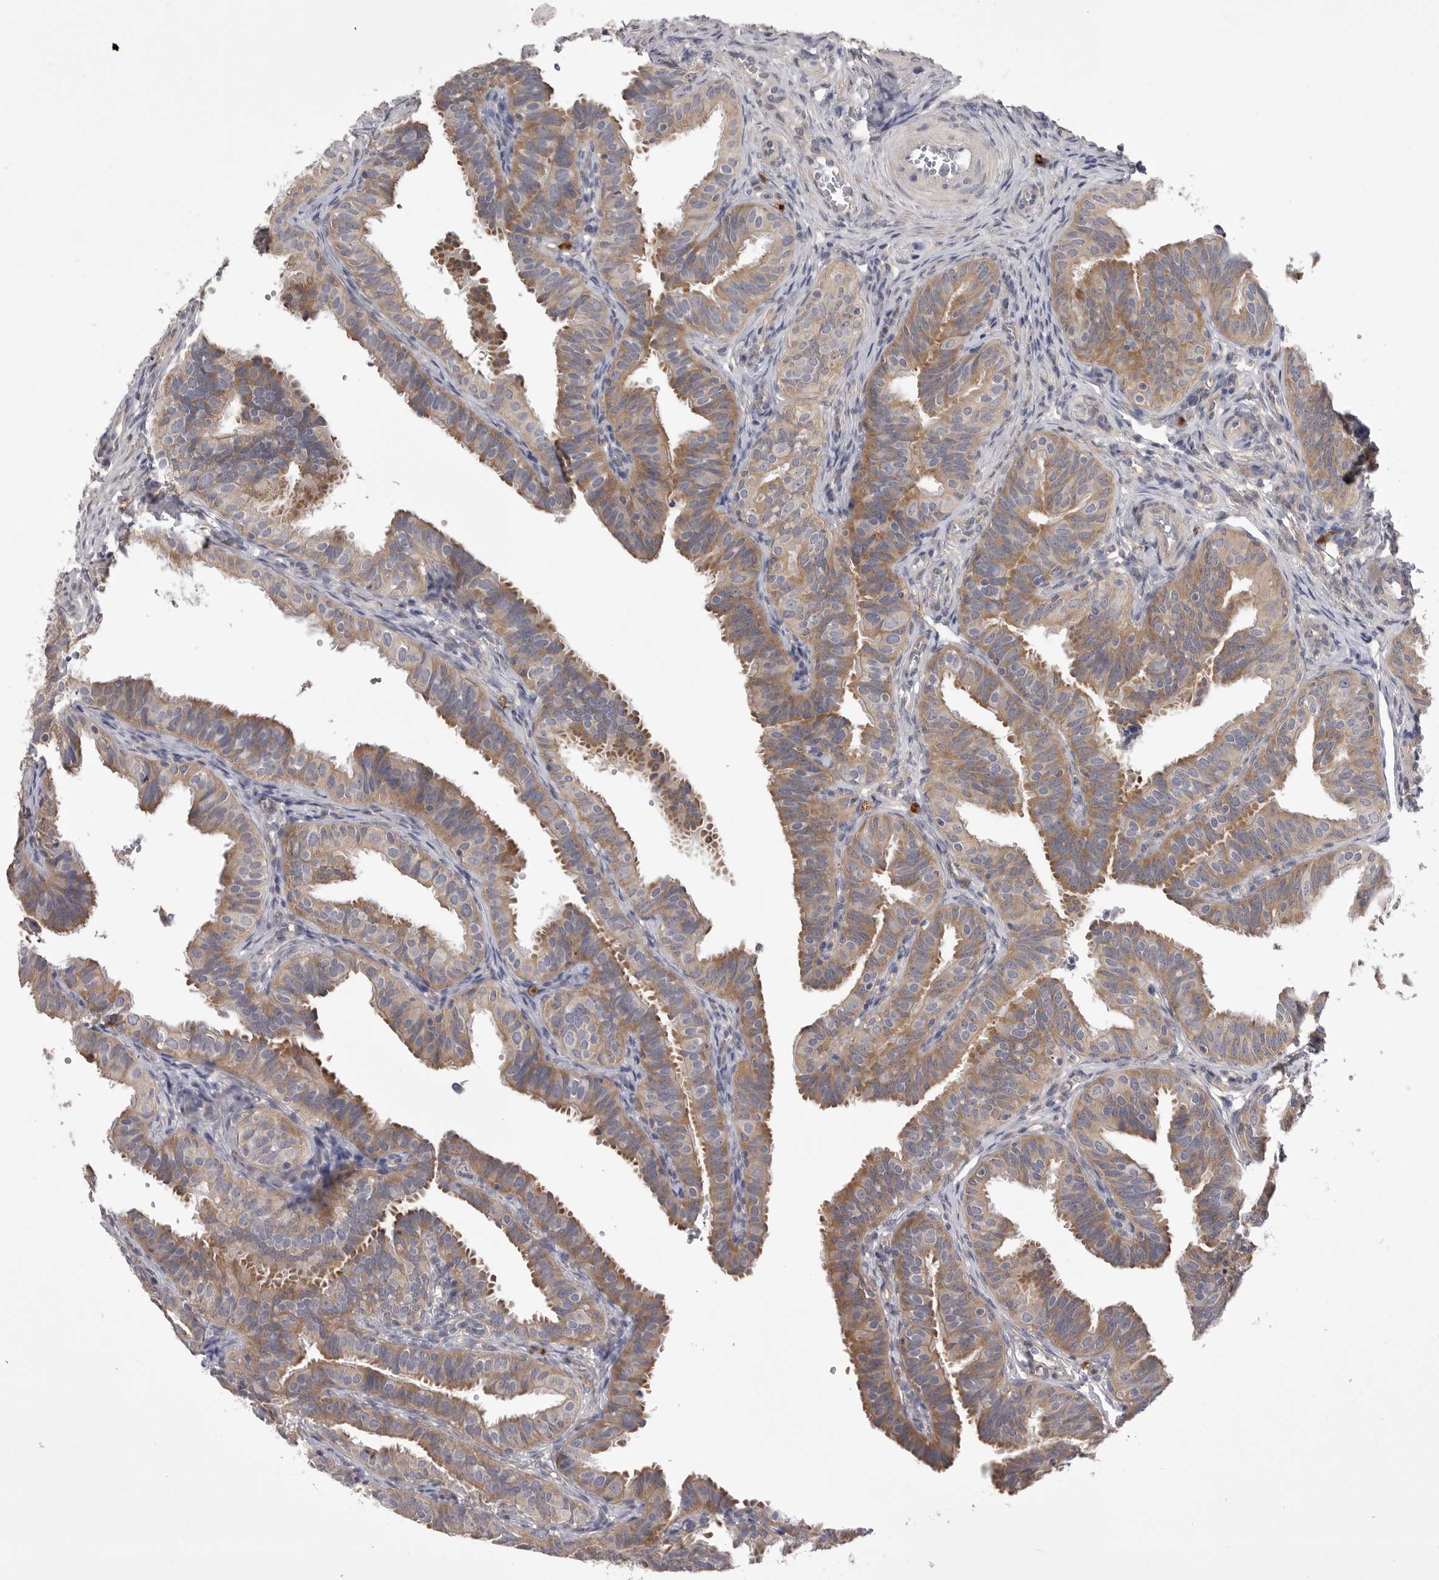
{"staining": {"intensity": "moderate", "quantity": ">75%", "location": "cytoplasmic/membranous"}, "tissue": "fallopian tube", "cell_type": "Glandular cells", "image_type": "normal", "snomed": [{"axis": "morphology", "description": "Normal tissue, NOS"}, {"axis": "topography", "description": "Fallopian tube"}], "caption": "This histopathology image exhibits immunohistochemistry staining of normal human fallopian tube, with medium moderate cytoplasmic/membranous staining in approximately >75% of glandular cells.", "gene": "VAC14", "patient": {"sex": "female", "age": 35}}